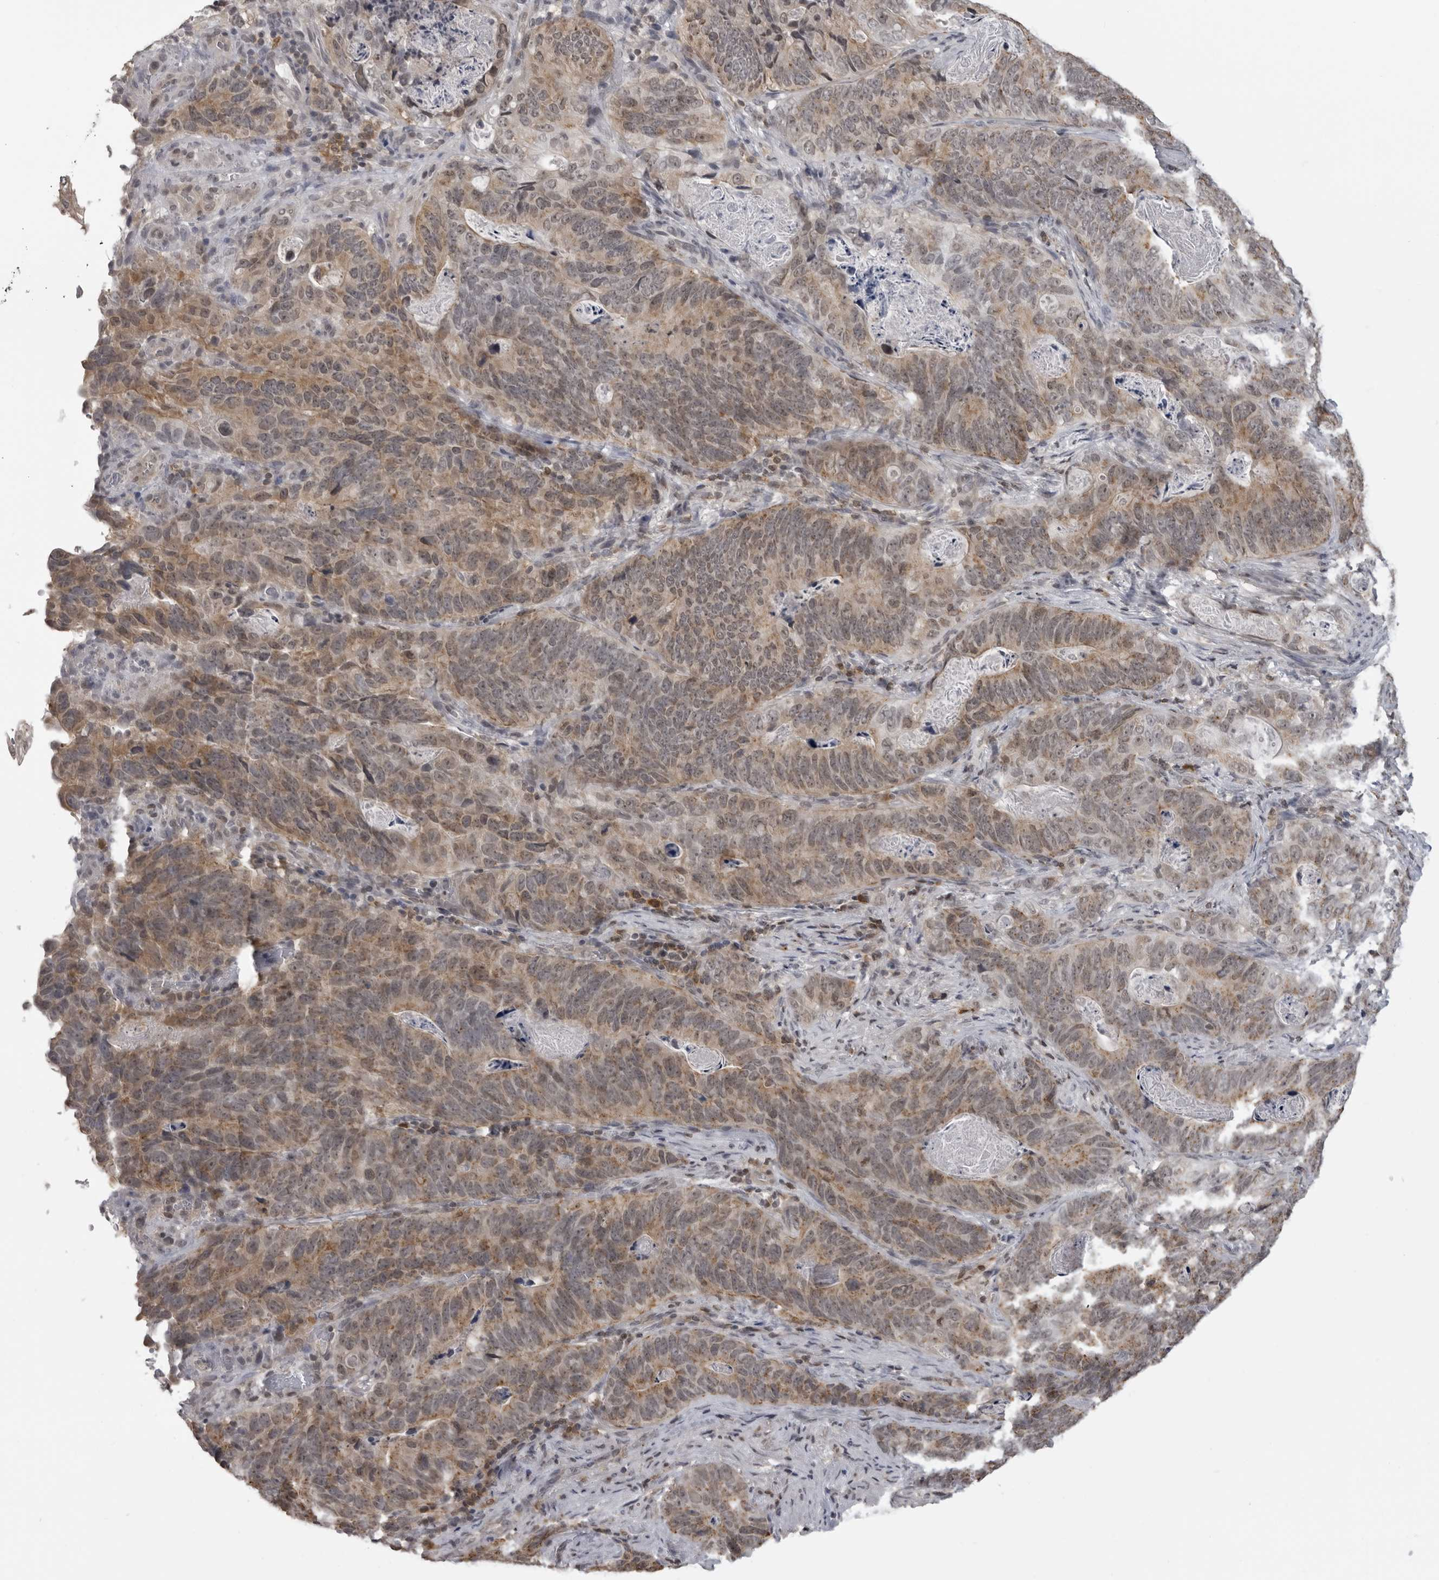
{"staining": {"intensity": "moderate", "quantity": ">75%", "location": "cytoplasmic/membranous"}, "tissue": "stomach cancer", "cell_type": "Tumor cells", "image_type": "cancer", "snomed": [{"axis": "morphology", "description": "Normal tissue, NOS"}, {"axis": "morphology", "description": "Adenocarcinoma, NOS"}, {"axis": "topography", "description": "Stomach"}], "caption": "Immunohistochemistry (IHC) histopathology image of stomach adenocarcinoma stained for a protein (brown), which exhibits medium levels of moderate cytoplasmic/membranous expression in about >75% of tumor cells.", "gene": "PDCL3", "patient": {"sex": "female", "age": 89}}